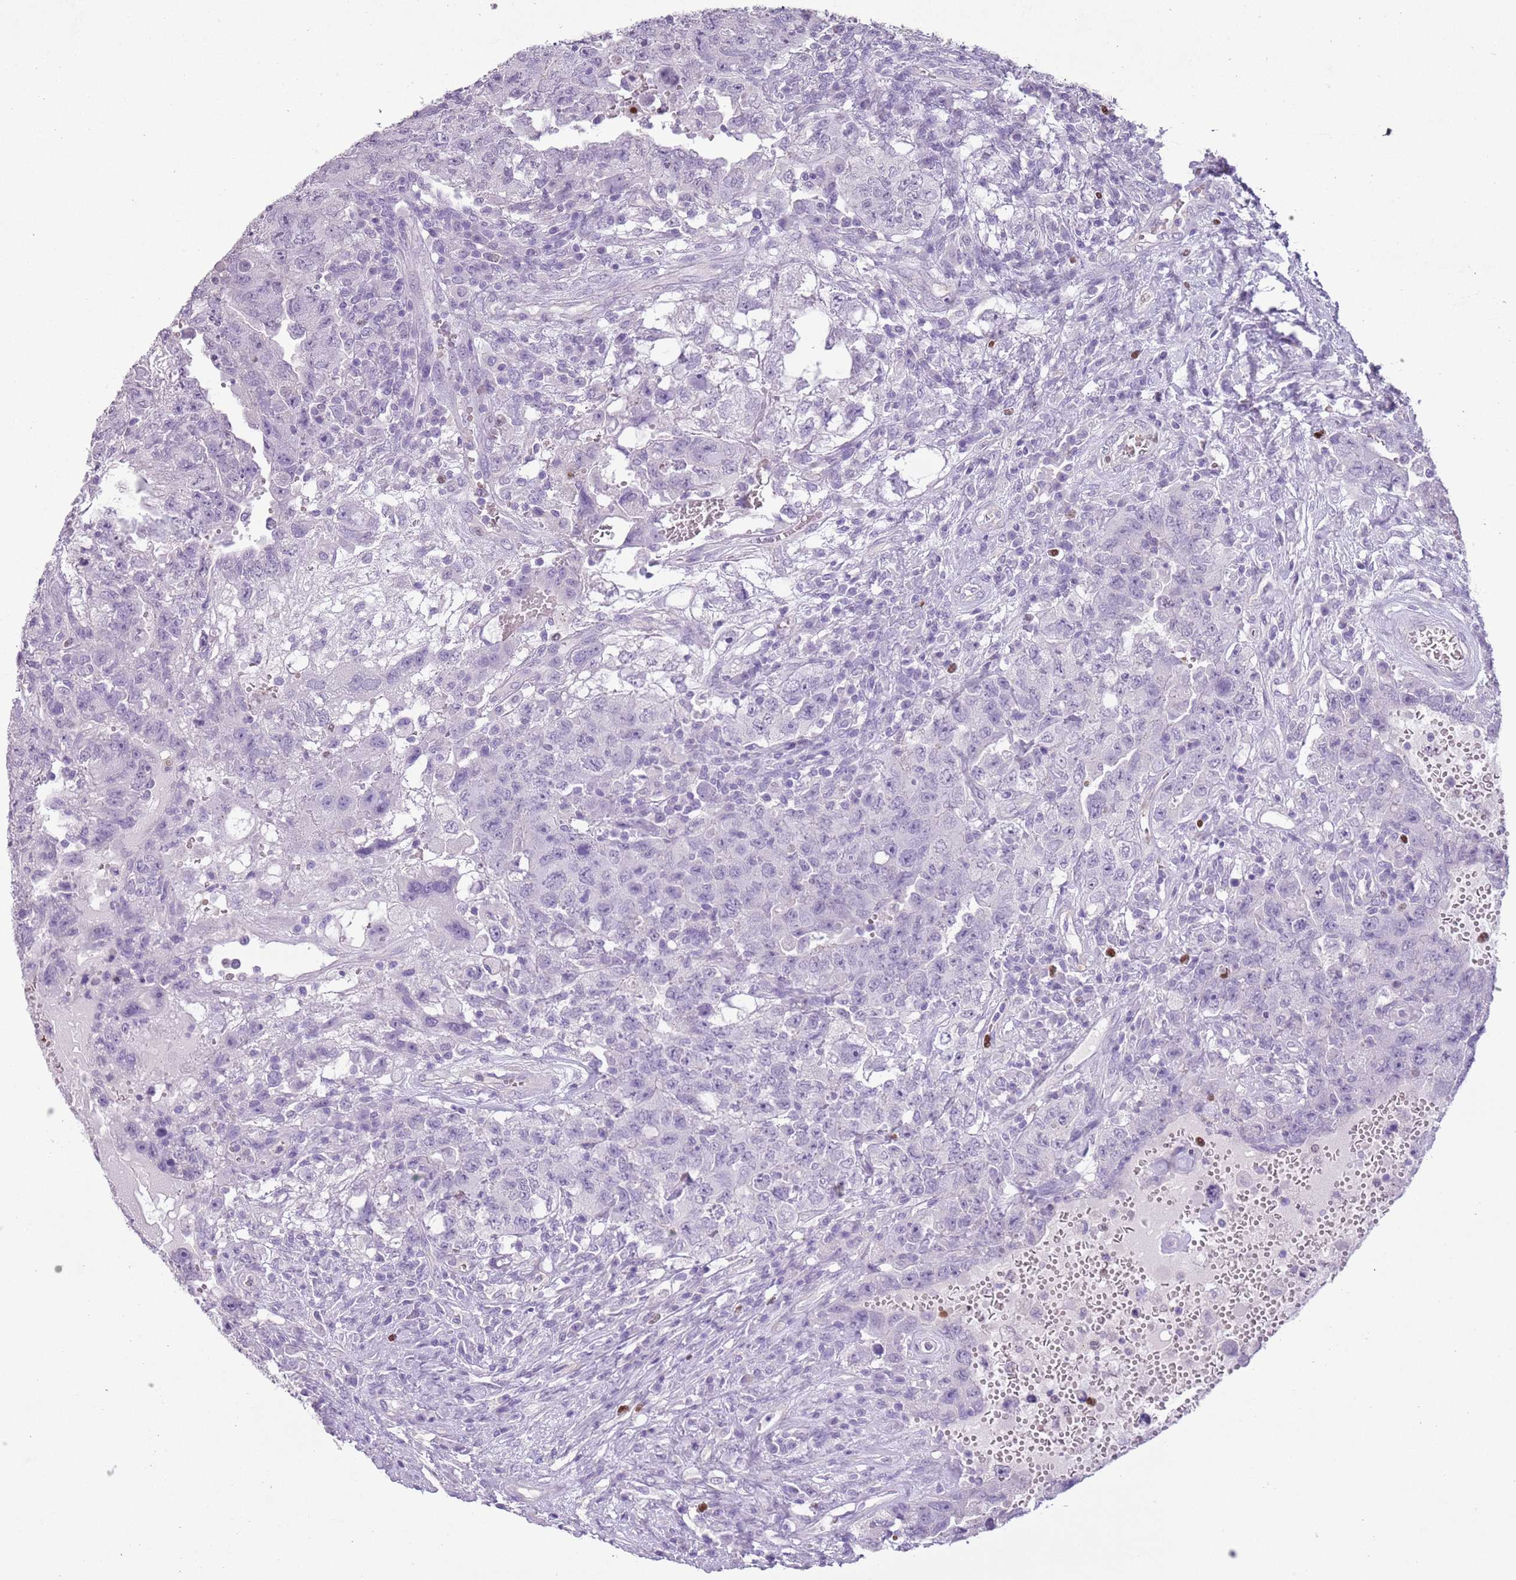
{"staining": {"intensity": "negative", "quantity": "none", "location": "none"}, "tissue": "testis cancer", "cell_type": "Tumor cells", "image_type": "cancer", "snomed": [{"axis": "morphology", "description": "Carcinoma, Embryonal, NOS"}, {"axis": "topography", "description": "Testis"}], "caption": "This image is of testis cancer stained with immunohistochemistry (IHC) to label a protein in brown with the nuclei are counter-stained blue. There is no staining in tumor cells.", "gene": "CELF6", "patient": {"sex": "male", "age": 26}}